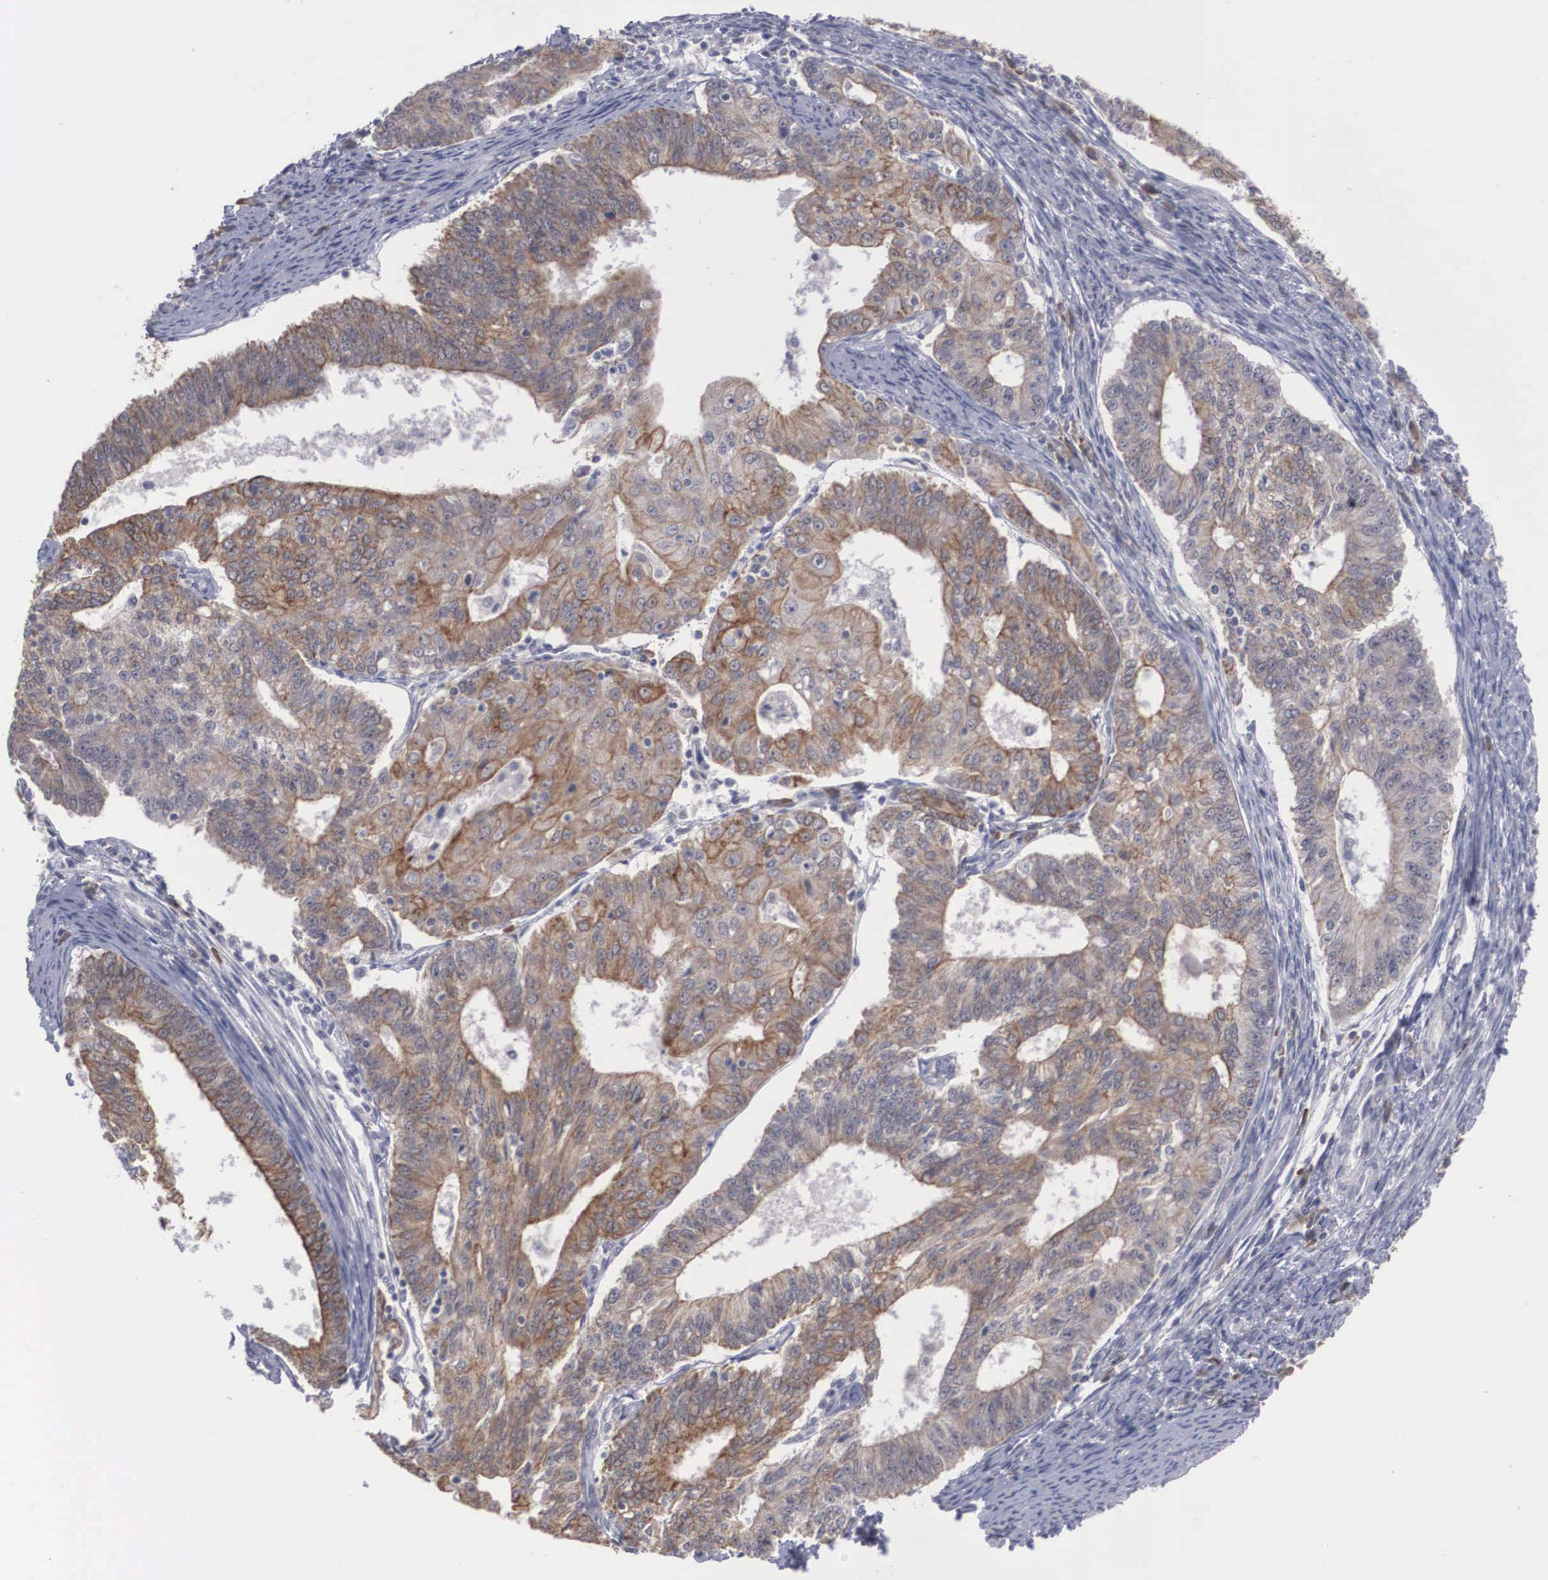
{"staining": {"intensity": "moderate", "quantity": "25%-75%", "location": "cytoplasmic/membranous"}, "tissue": "endometrial cancer", "cell_type": "Tumor cells", "image_type": "cancer", "snomed": [{"axis": "morphology", "description": "Adenocarcinoma, NOS"}, {"axis": "topography", "description": "Endometrium"}], "caption": "Moderate cytoplasmic/membranous protein staining is seen in about 25%-75% of tumor cells in endometrial cancer (adenocarcinoma).", "gene": "WDR89", "patient": {"sex": "female", "age": 56}}